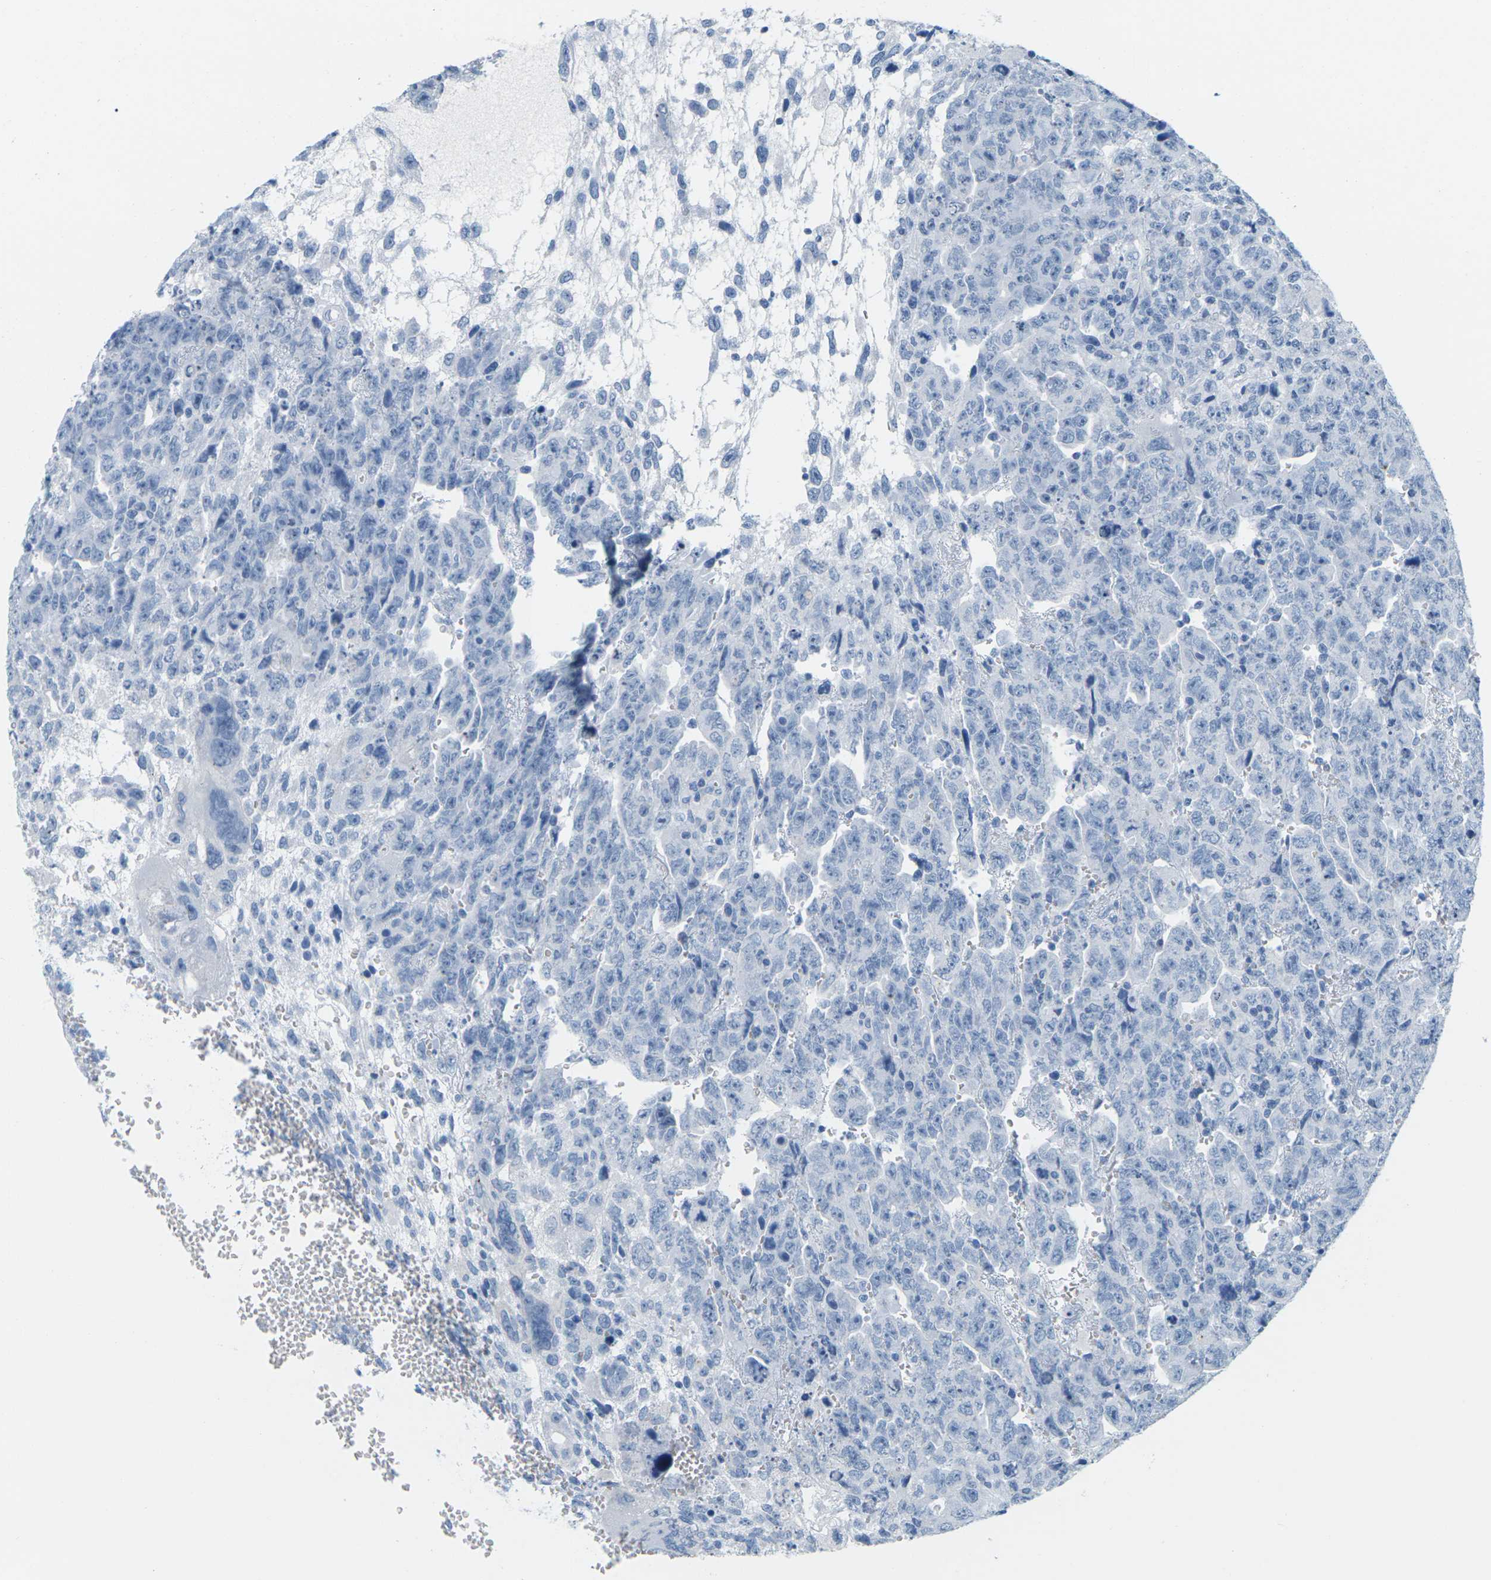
{"staining": {"intensity": "negative", "quantity": "none", "location": "none"}, "tissue": "testis cancer", "cell_type": "Tumor cells", "image_type": "cancer", "snomed": [{"axis": "morphology", "description": "Carcinoma, Embryonal, NOS"}, {"axis": "topography", "description": "Testis"}], "caption": "Tumor cells are negative for protein expression in human testis cancer (embryonal carcinoma).", "gene": "SLC12A1", "patient": {"sex": "male", "age": 28}}